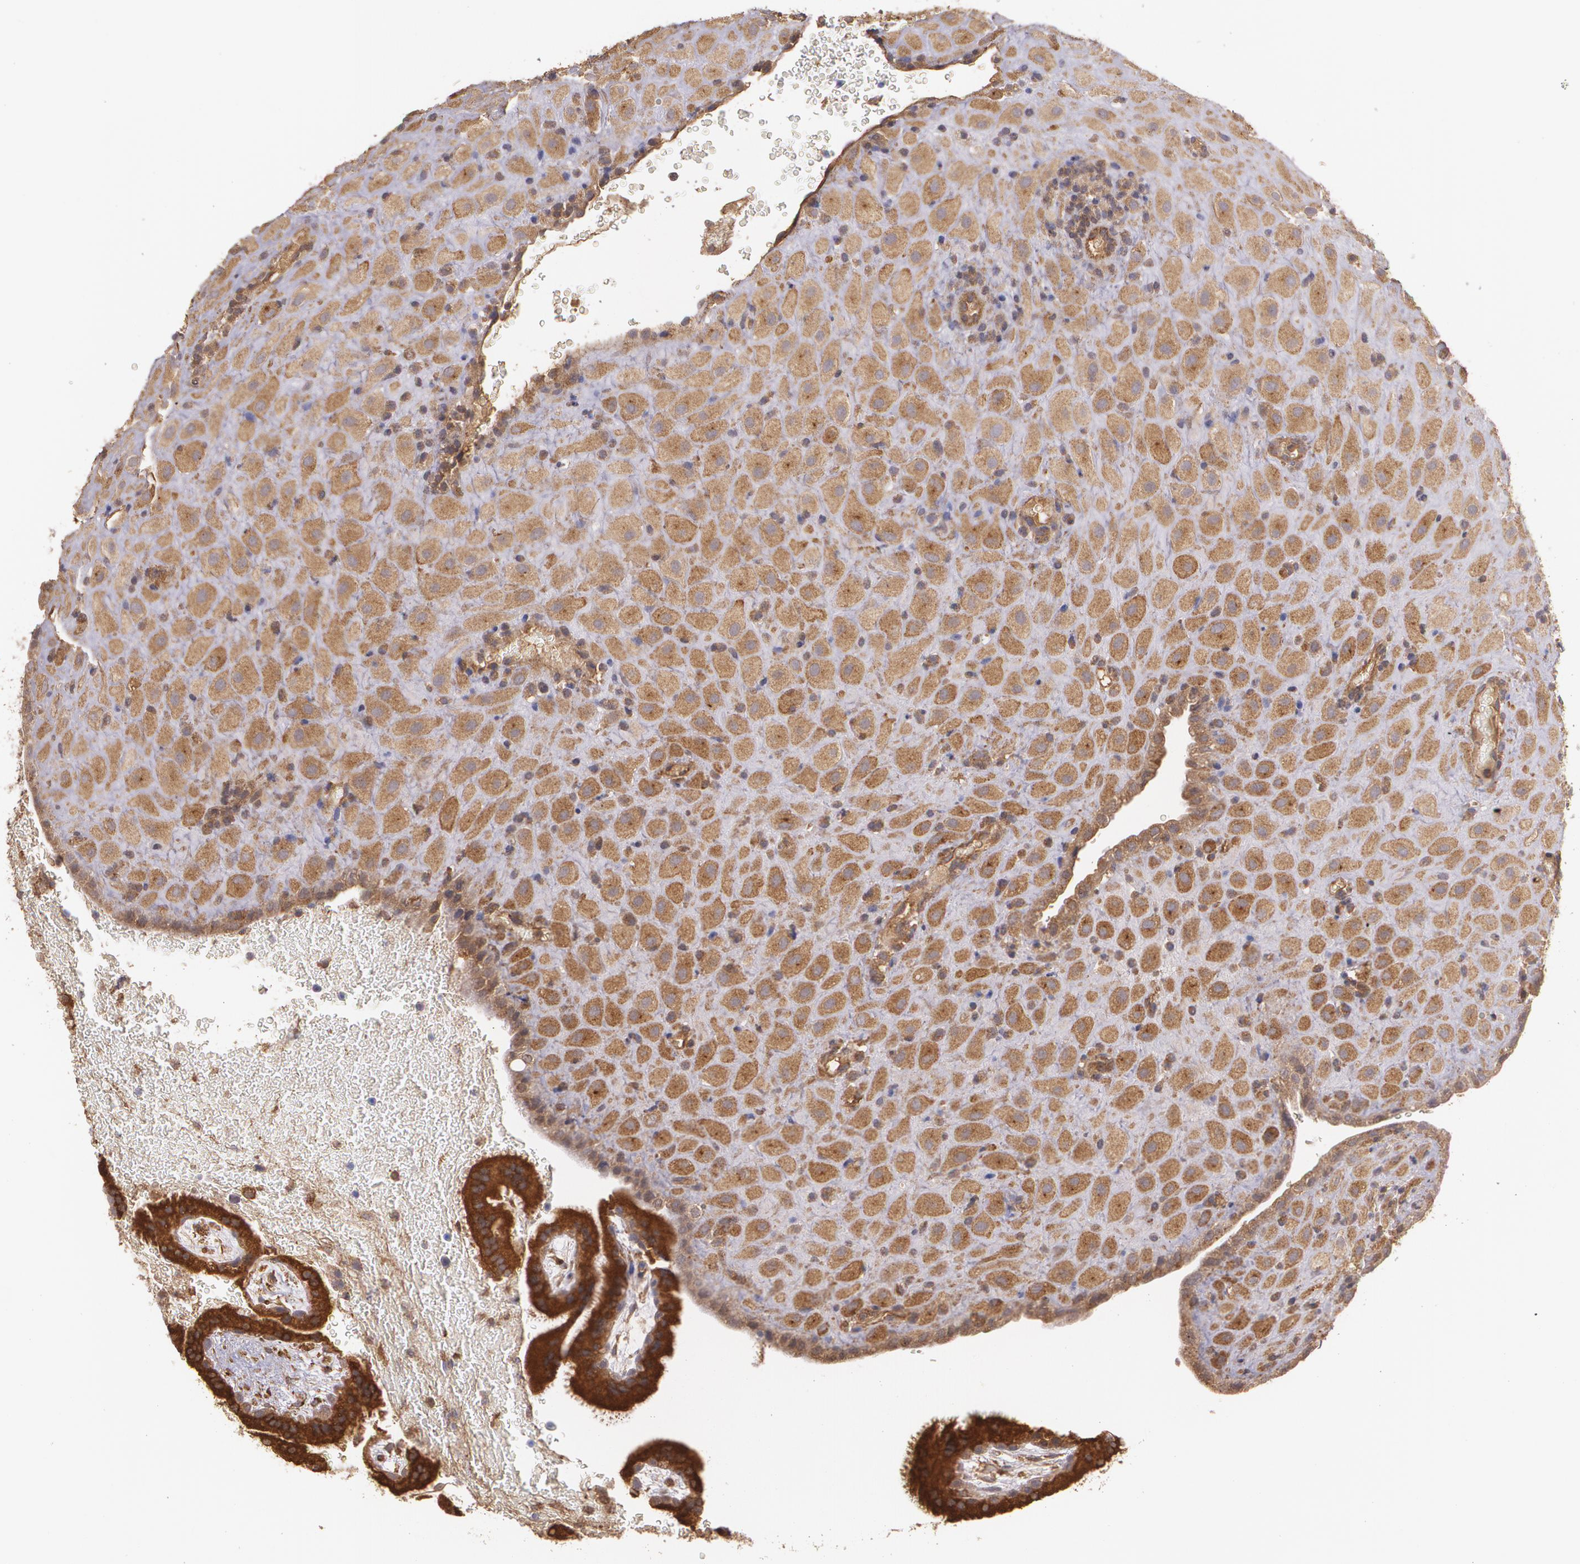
{"staining": {"intensity": "strong", "quantity": ">75%", "location": "cytoplasmic/membranous"}, "tissue": "placenta", "cell_type": "Decidual cells", "image_type": "normal", "snomed": [{"axis": "morphology", "description": "Normal tissue, NOS"}, {"axis": "topography", "description": "Placenta"}], "caption": "A histopathology image of placenta stained for a protein reveals strong cytoplasmic/membranous brown staining in decidual cells. Using DAB (3,3'-diaminobenzidine) (brown) and hematoxylin (blue) stains, captured at high magnification using brightfield microscopy.", "gene": "ECE1", "patient": {"sex": "female", "age": 19}}